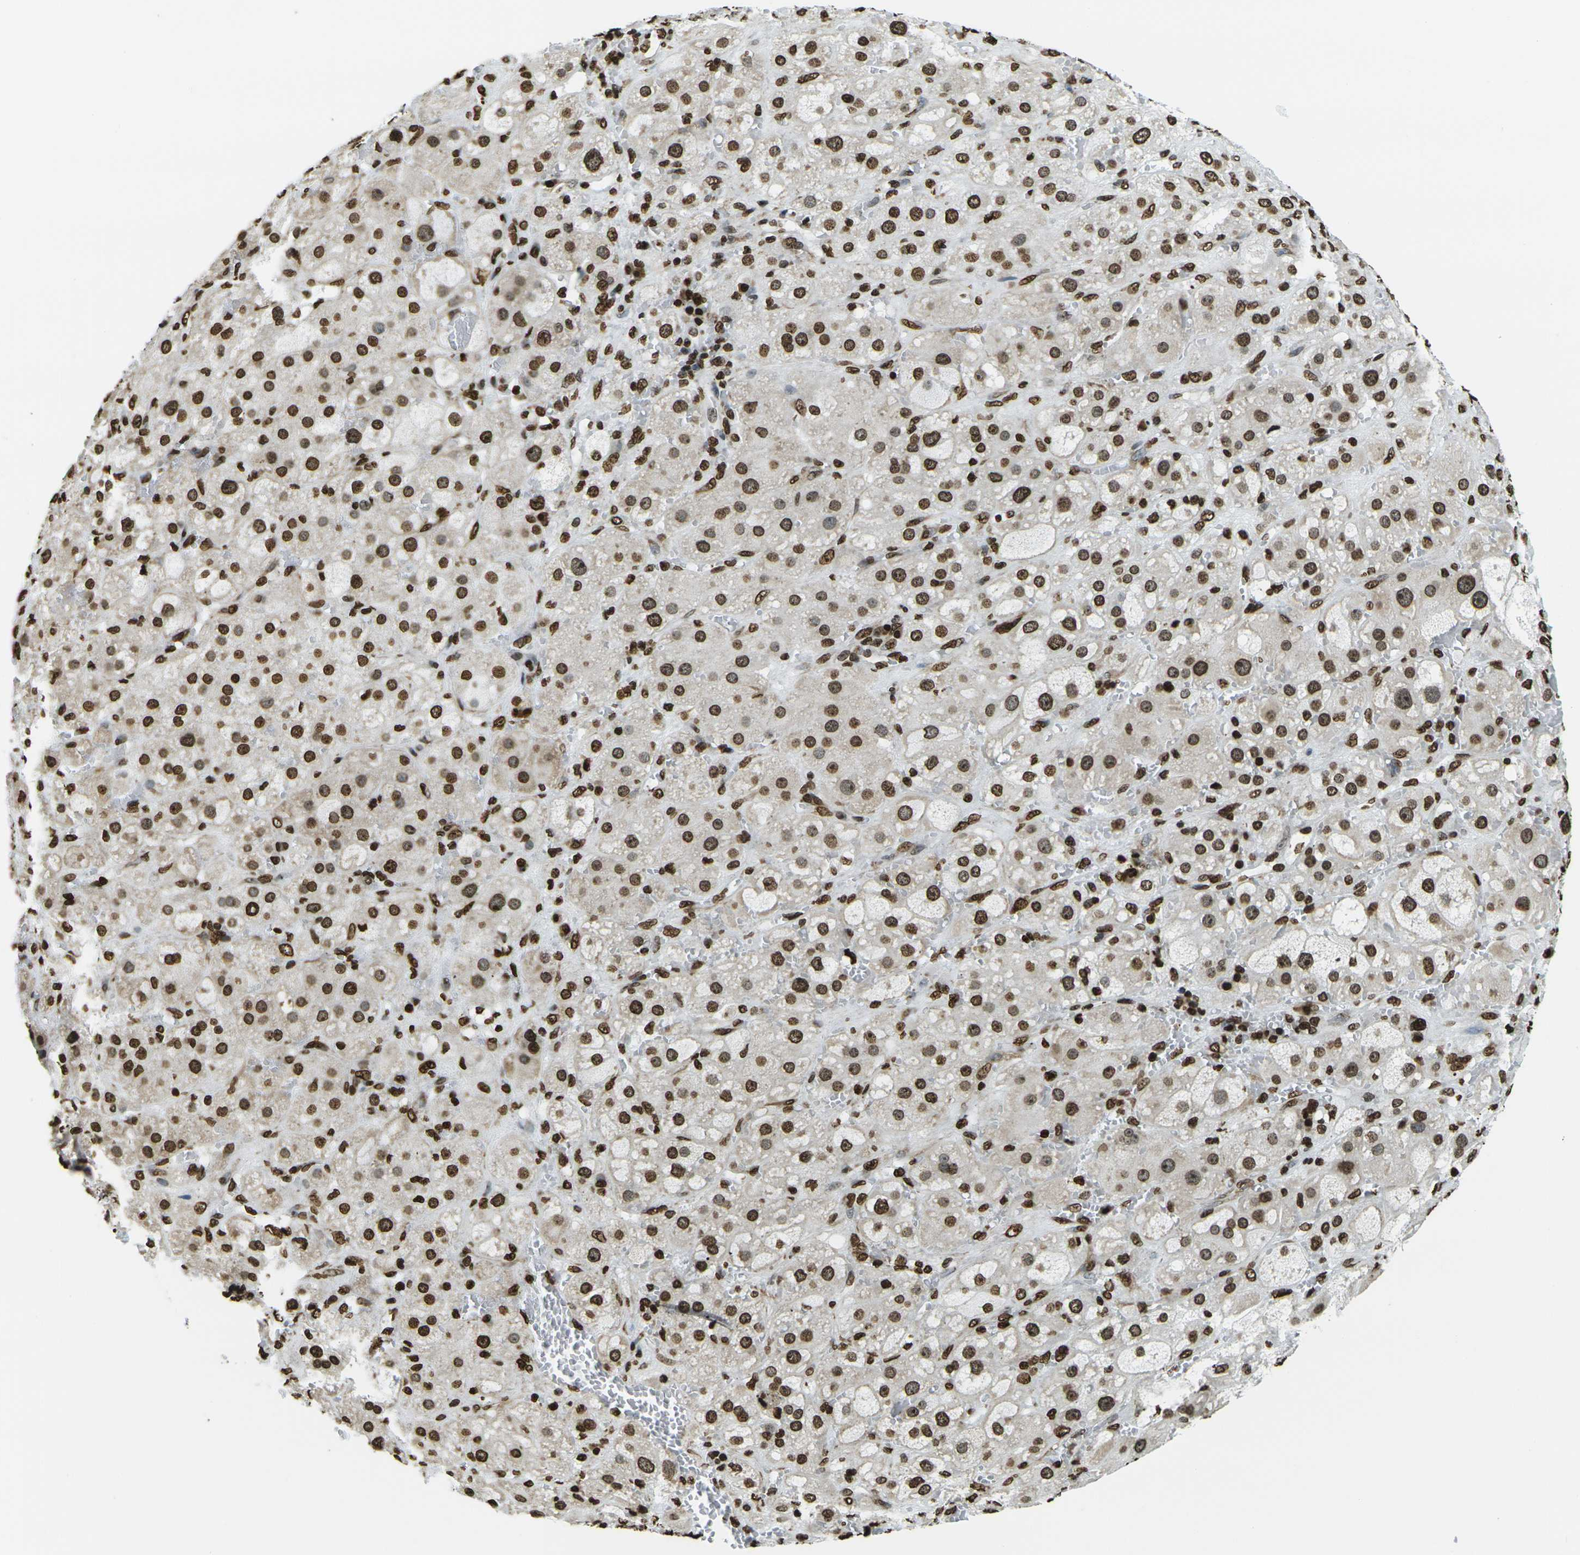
{"staining": {"intensity": "strong", "quantity": ">75%", "location": "nuclear"}, "tissue": "adrenal gland", "cell_type": "Glandular cells", "image_type": "normal", "snomed": [{"axis": "morphology", "description": "Normal tissue, NOS"}, {"axis": "topography", "description": "Adrenal gland"}], "caption": "DAB (3,3'-diaminobenzidine) immunohistochemical staining of benign adrenal gland displays strong nuclear protein staining in about >75% of glandular cells. The protein is shown in brown color, while the nuclei are stained blue.", "gene": "H1", "patient": {"sex": "female", "age": 47}}